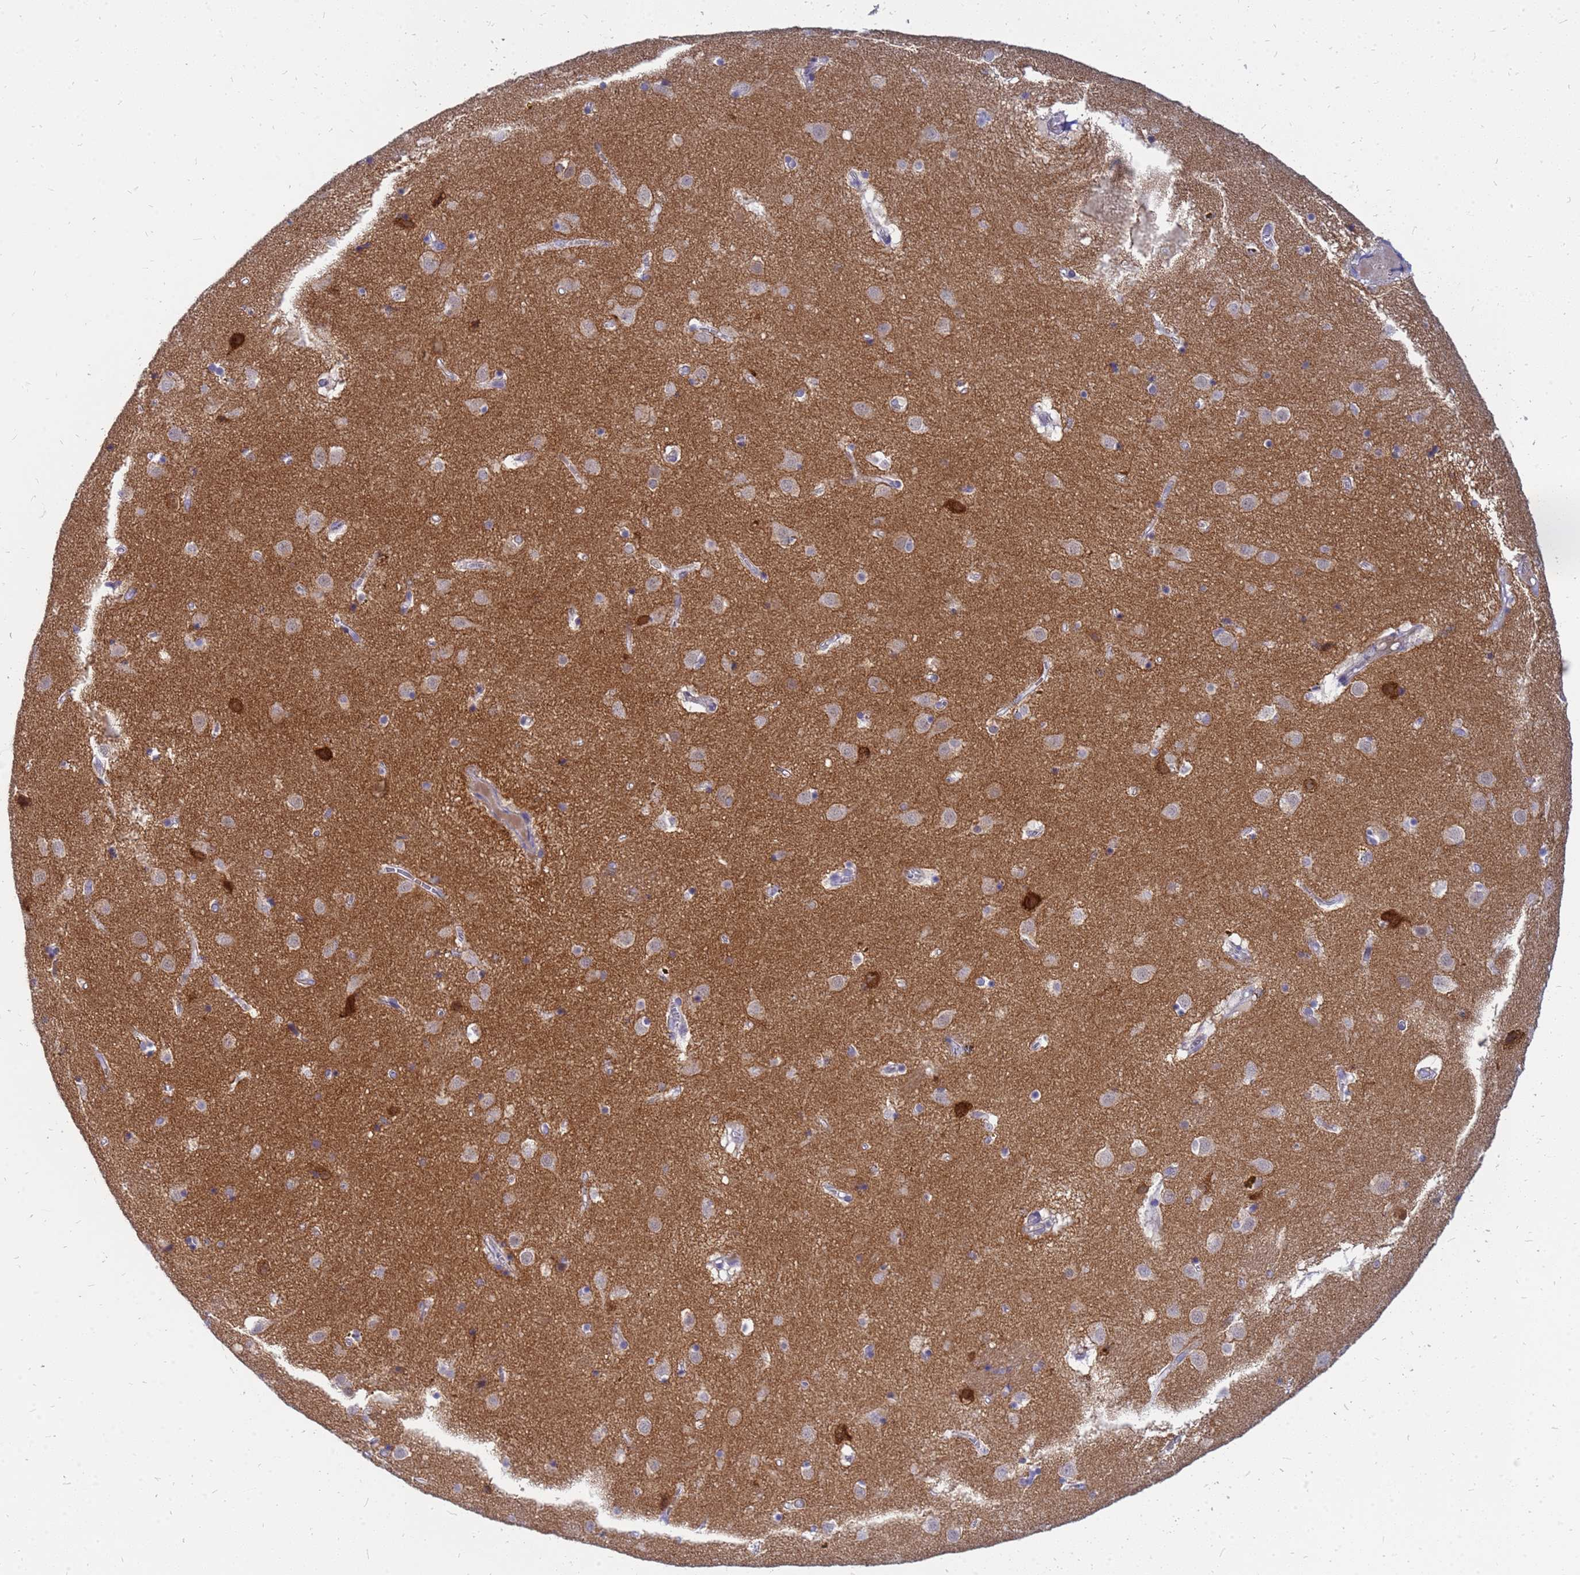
{"staining": {"intensity": "negative", "quantity": "none", "location": "none"}, "tissue": "caudate", "cell_type": "Glial cells", "image_type": "normal", "snomed": [{"axis": "morphology", "description": "Normal tissue, NOS"}, {"axis": "topography", "description": "Lateral ventricle wall"}], "caption": "An immunohistochemistry (IHC) histopathology image of unremarkable caudate is shown. There is no staining in glial cells of caudate.", "gene": "SRGAP3", "patient": {"sex": "male", "age": 70}}